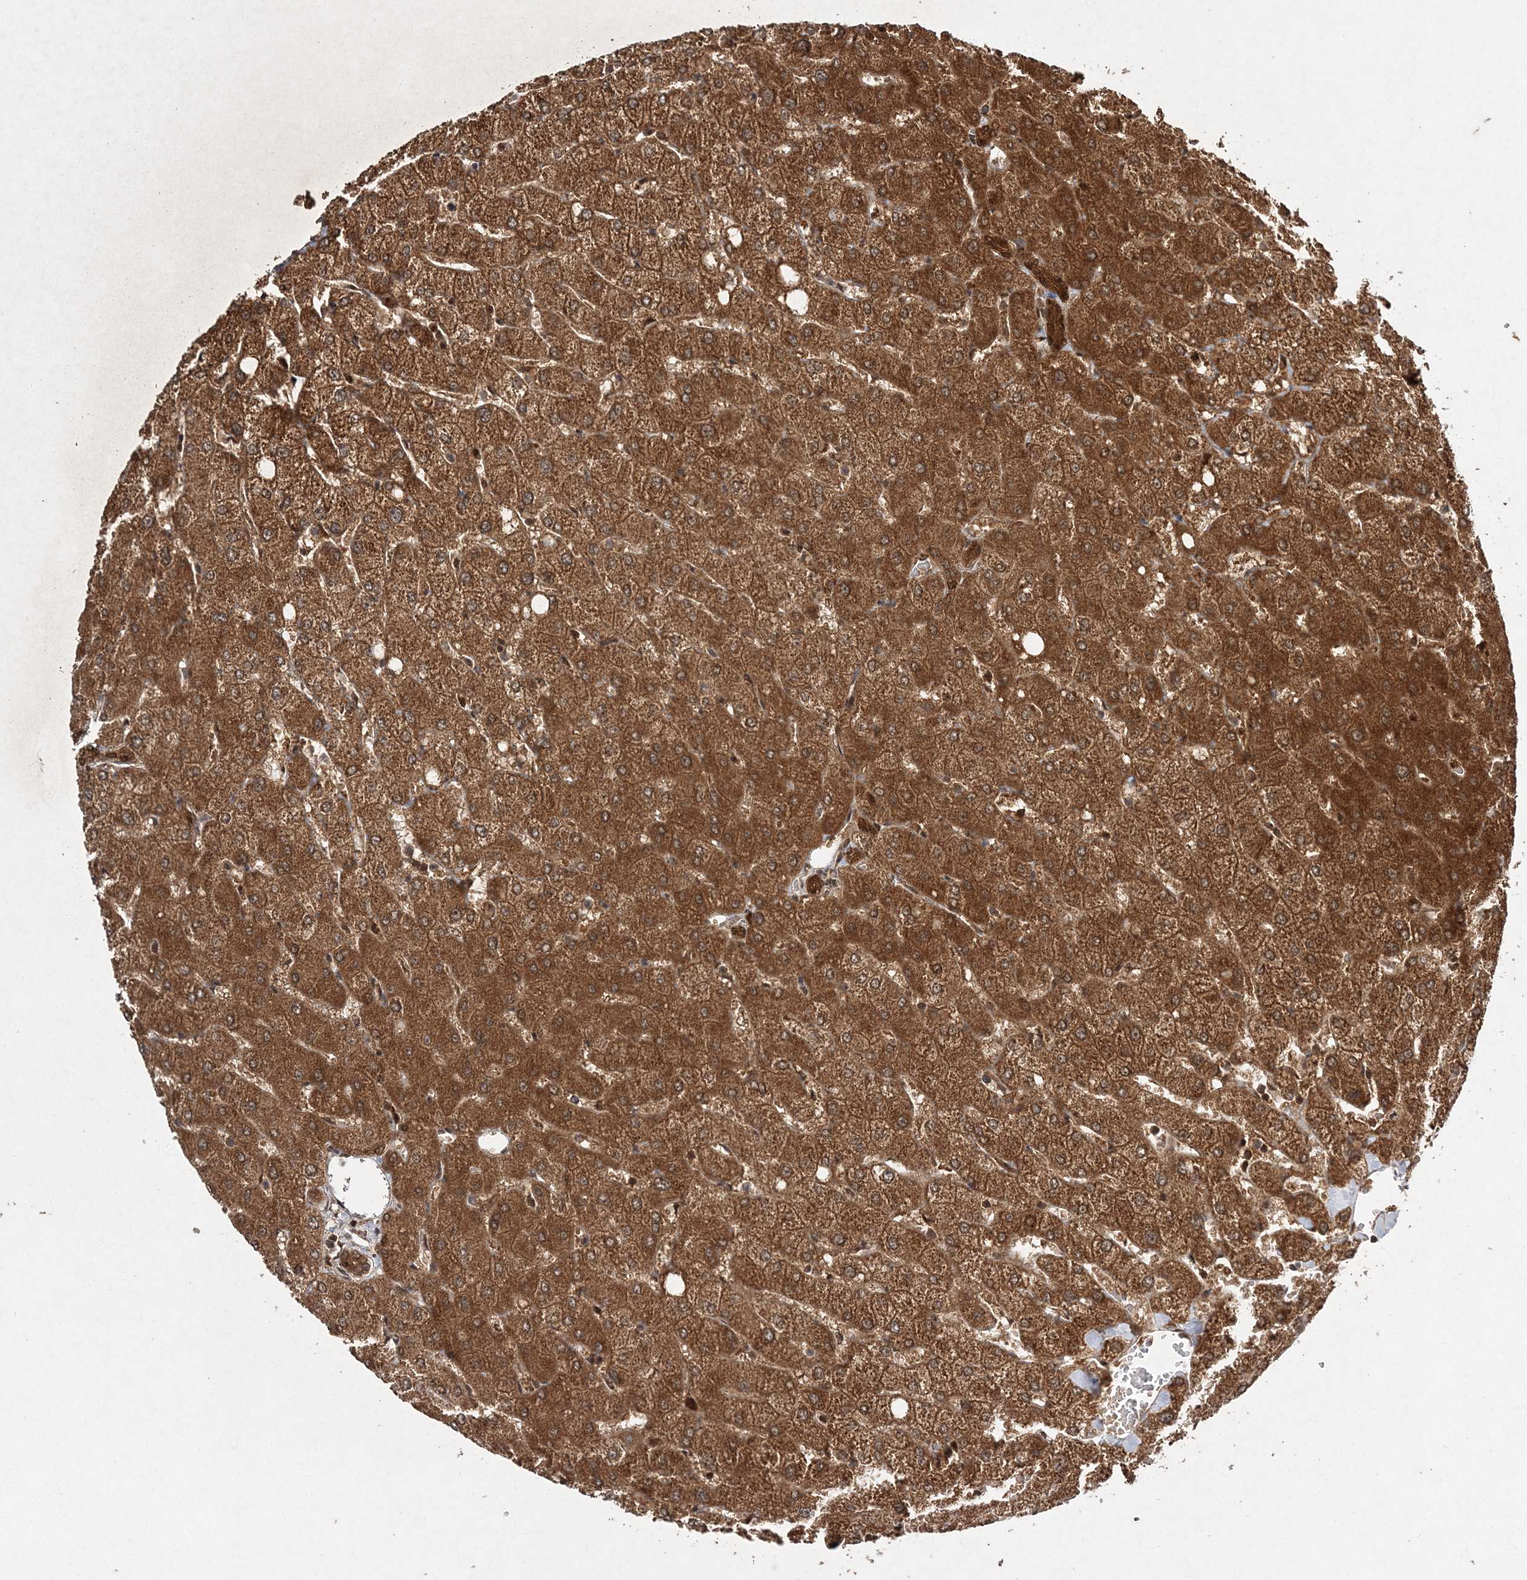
{"staining": {"intensity": "strong", "quantity": ">75%", "location": "cytoplasmic/membranous,nuclear"}, "tissue": "liver", "cell_type": "Cholangiocytes", "image_type": "normal", "snomed": [{"axis": "morphology", "description": "Normal tissue, NOS"}, {"axis": "topography", "description": "Liver"}], "caption": "Protein staining of benign liver demonstrates strong cytoplasmic/membranous,nuclear expression in approximately >75% of cholangiocytes.", "gene": "NIF3L1", "patient": {"sex": "female", "age": 54}}